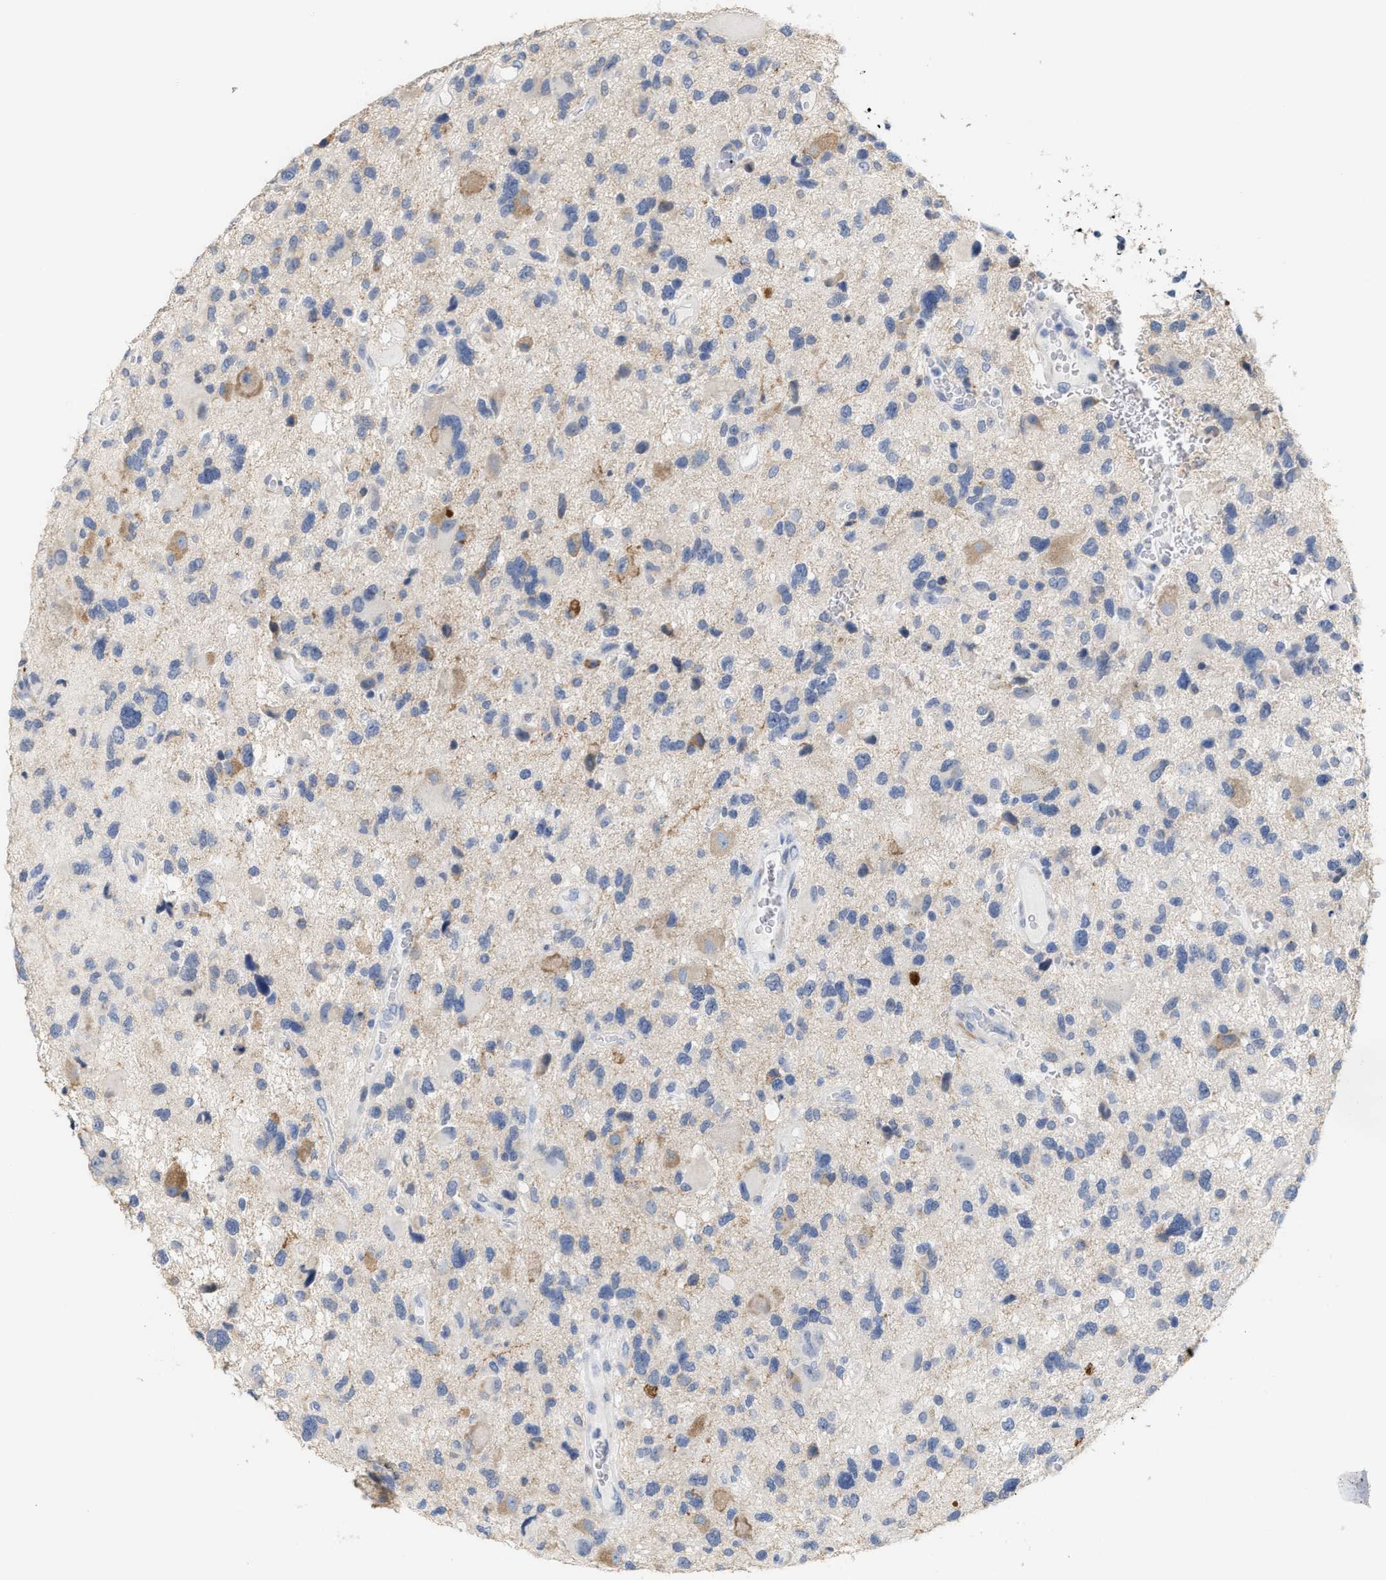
{"staining": {"intensity": "weak", "quantity": "<25%", "location": "cytoplasmic/membranous"}, "tissue": "glioma", "cell_type": "Tumor cells", "image_type": "cancer", "snomed": [{"axis": "morphology", "description": "Glioma, malignant, High grade"}, {"axis": "topography", "description": "Brain"}], "caption": "This is a image of immunohistochemistry staining of malignant glioma (high-grade), which shows no staining in tumor cells.", "gene": "RYR2", "patient": {"sex": "male", "age": 33}}